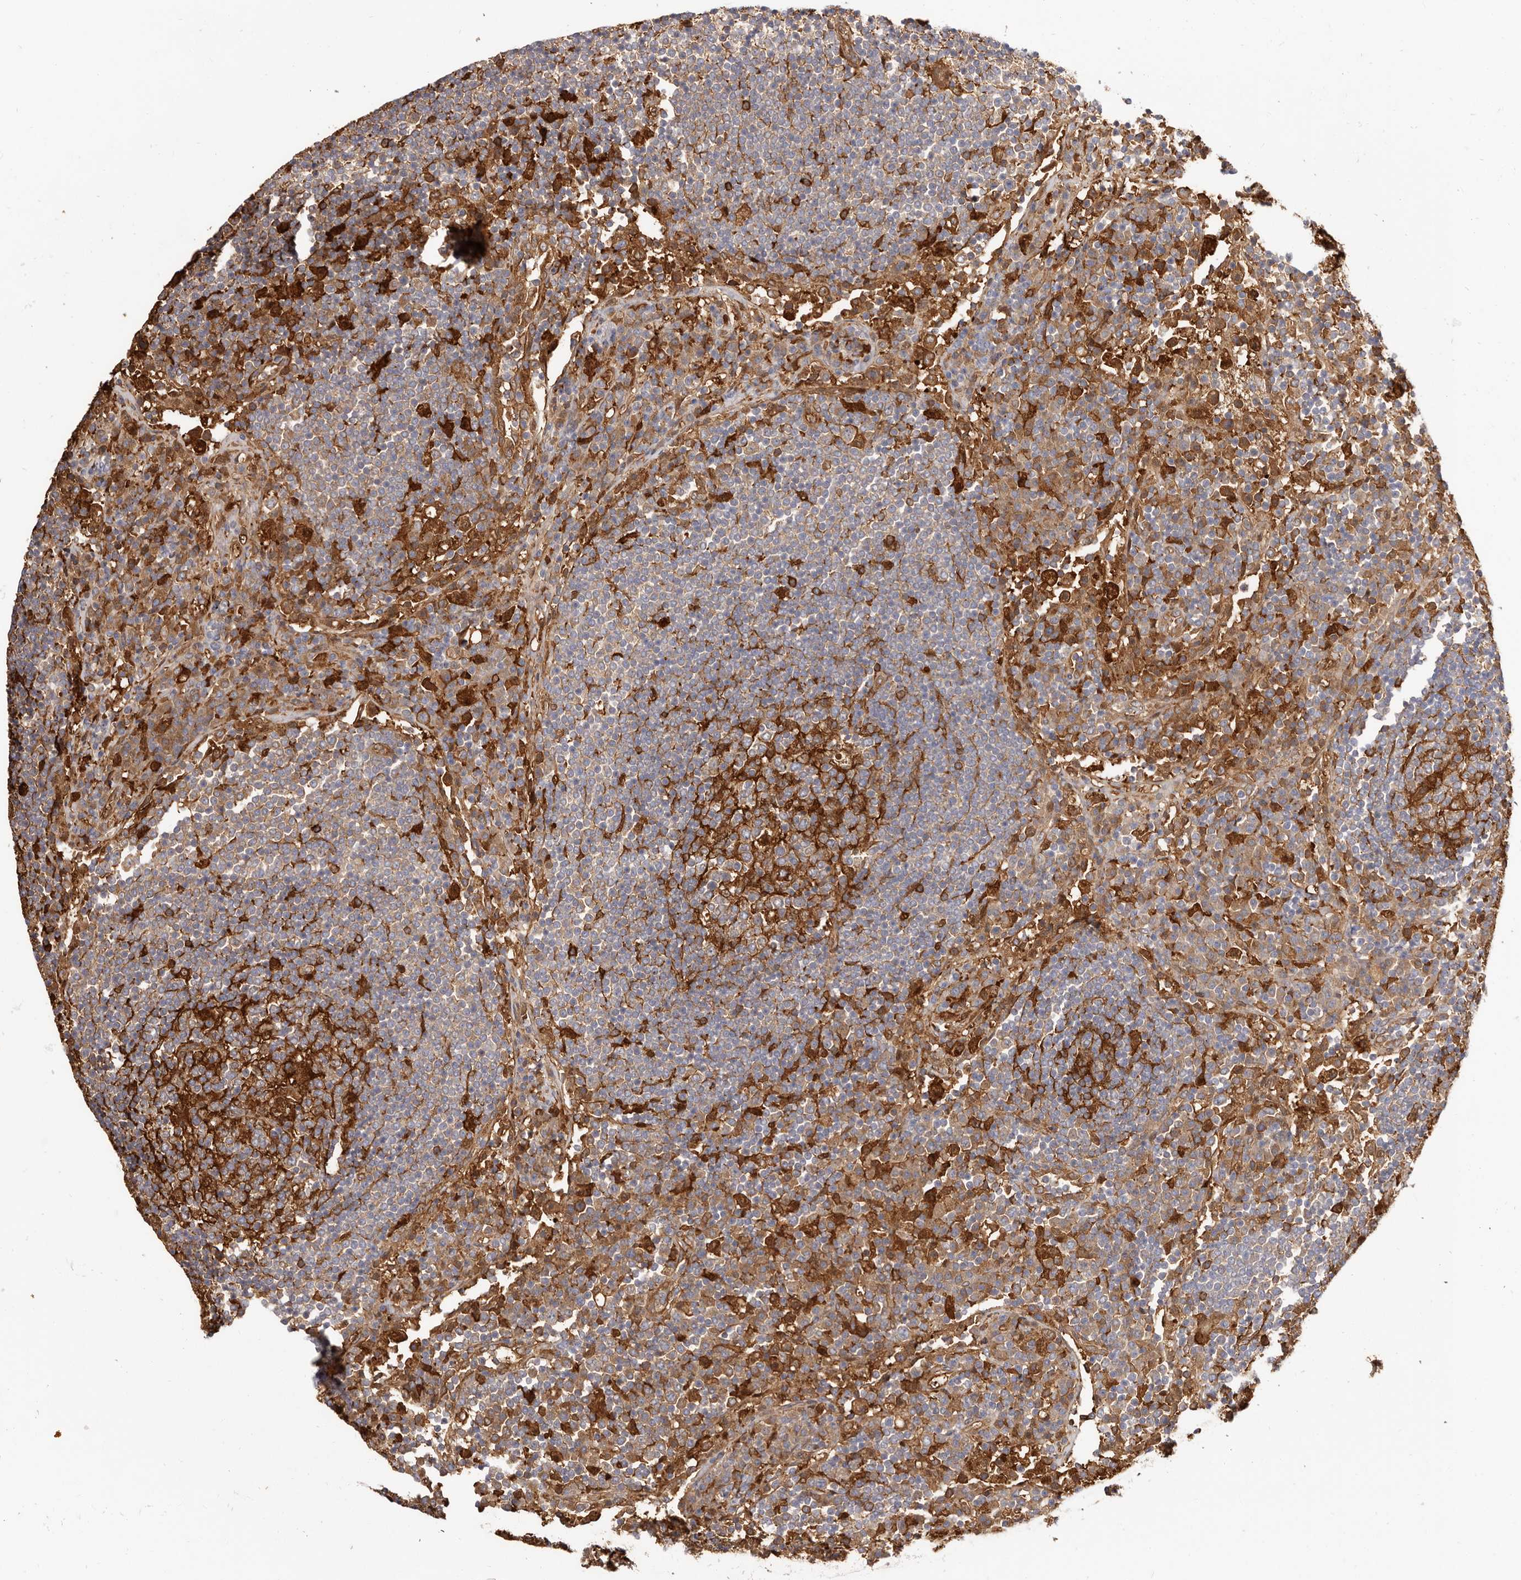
{"staining": {"intensity": "moderate", "quantity": ">75%", "location": "cytoplasmic/membranous"}, "tissue": "lymph node", "cell_type": "Germinal center cells", "image_type": "normal", "snomed": [{"axis": "morphology", "description": "Normal tissue, NOS"}, {"axis": "topography", "description": "Lymph node"}], "caption": "IHC photomicrograph of normal lymph node: human lymph node stained using immunohistochemistry displays medium levels of moderate protein expression localized specifically in the cytoplasmic/membranous of germinal center cells, appearing as a cytoplasmic/membranous brown color.", "gene": "LAP3", "patient": {"sex": "female", "age": 53}}